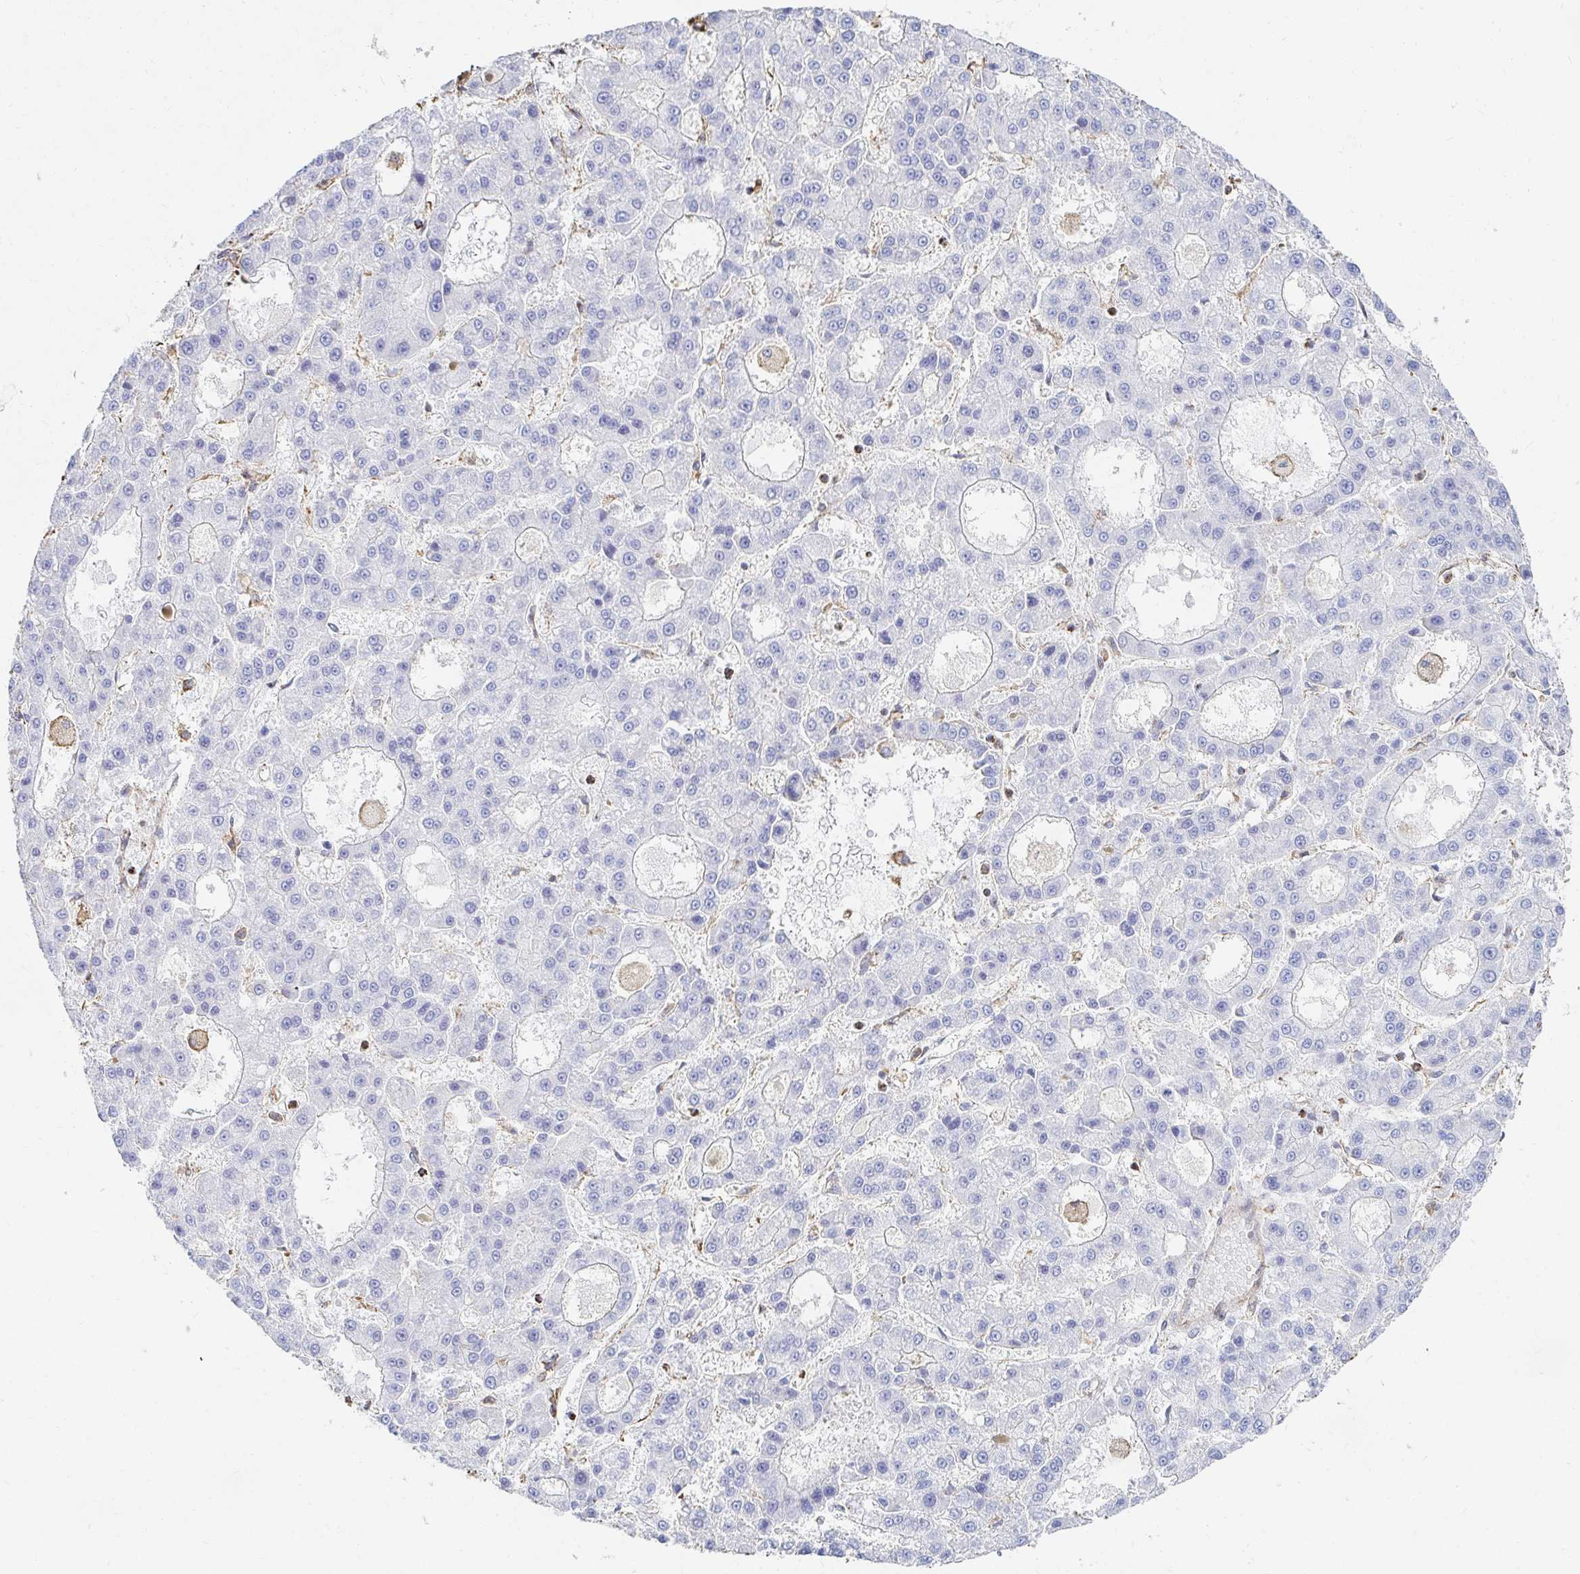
{"staining": {"intensity": "negative", "quantity": "none", "location": "none"}, "tissue": "liver cancer", "cell_type": "Tumor cells", "image_type": "cancer", "snomed": [{"axis": "morphology", "description": "Carcinoma, Hepatocellular, NOS"}, {"axis": "topography", "description": "Liver"}], "caption": "Tumor cells are negative for brown protein staining in hepatocellular carcinoma (liver). (Stains: DAB (3,3'-diaminobenzidine) immunohistochemistry with hematoxylin counter stain, Microscopy: brightfield microscopy at high magnification).", "gene": "PTPN14", "patient": {"sex": "male", "age": 70}}